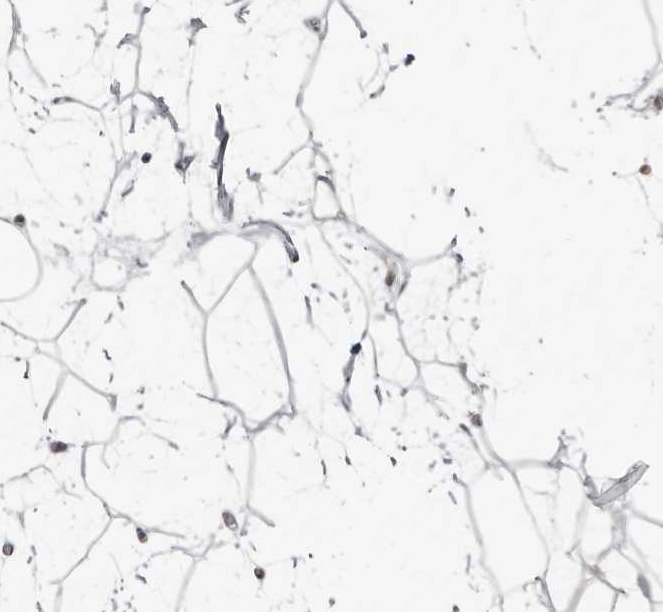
{"staining": {"intensity": "negative", "quantity": "none", "location": "none"}, "tissue": "adipose tissue", "cell_type": "Adipocytes", "image_type": "normal", "snomed": [{"axis": "morphology", "description": "Normal tissue, NOS"}, {"axis": "topography", "description": "Soft tissue"}], "caption": "This is an immunohistochemistry image of benign human adipose tissue. There is no expression in adipocytes.", "gene": "ASRGL1", "patient": {"sex": "male", "age": 72}}